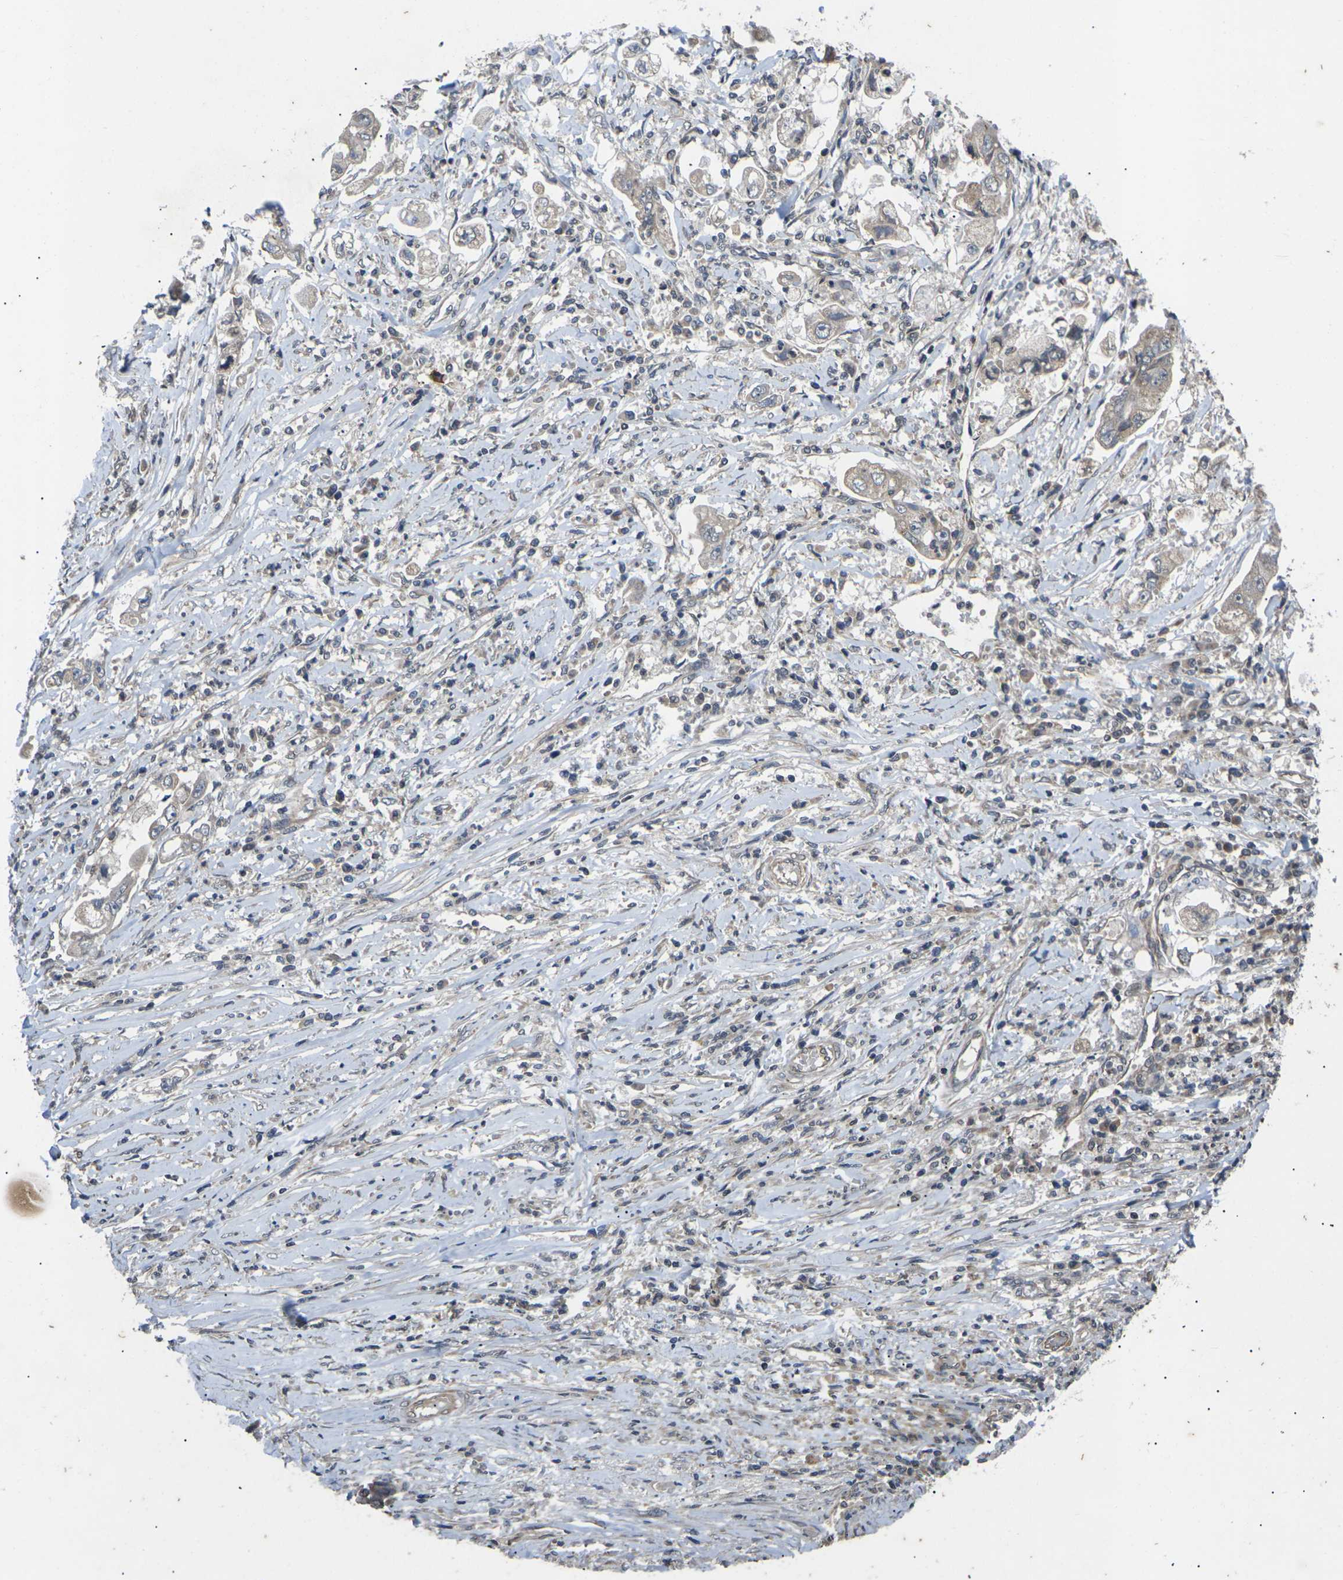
{"staining": {"intensity": "weak", "quantity": ">75%", "location": "cytoplasmic/membranous"}, "tissue": "stomach cancer", "cell_type": "Tumor cells", "image_type": "cancer", "snomed": [{"axis": "morphology", "description": "Adenocarcinoma, NOS"}, {"axis": "topography", "description": "Stomach"}], "caption": "Immunohistochemical staining of stomach adenocarcinoma exhibits low levels of weak cytoplasmic/membranous positivity in about >75% of tumor cells.", "gene": "DKK2", "patient": {"sex": "male", "age": 62}}